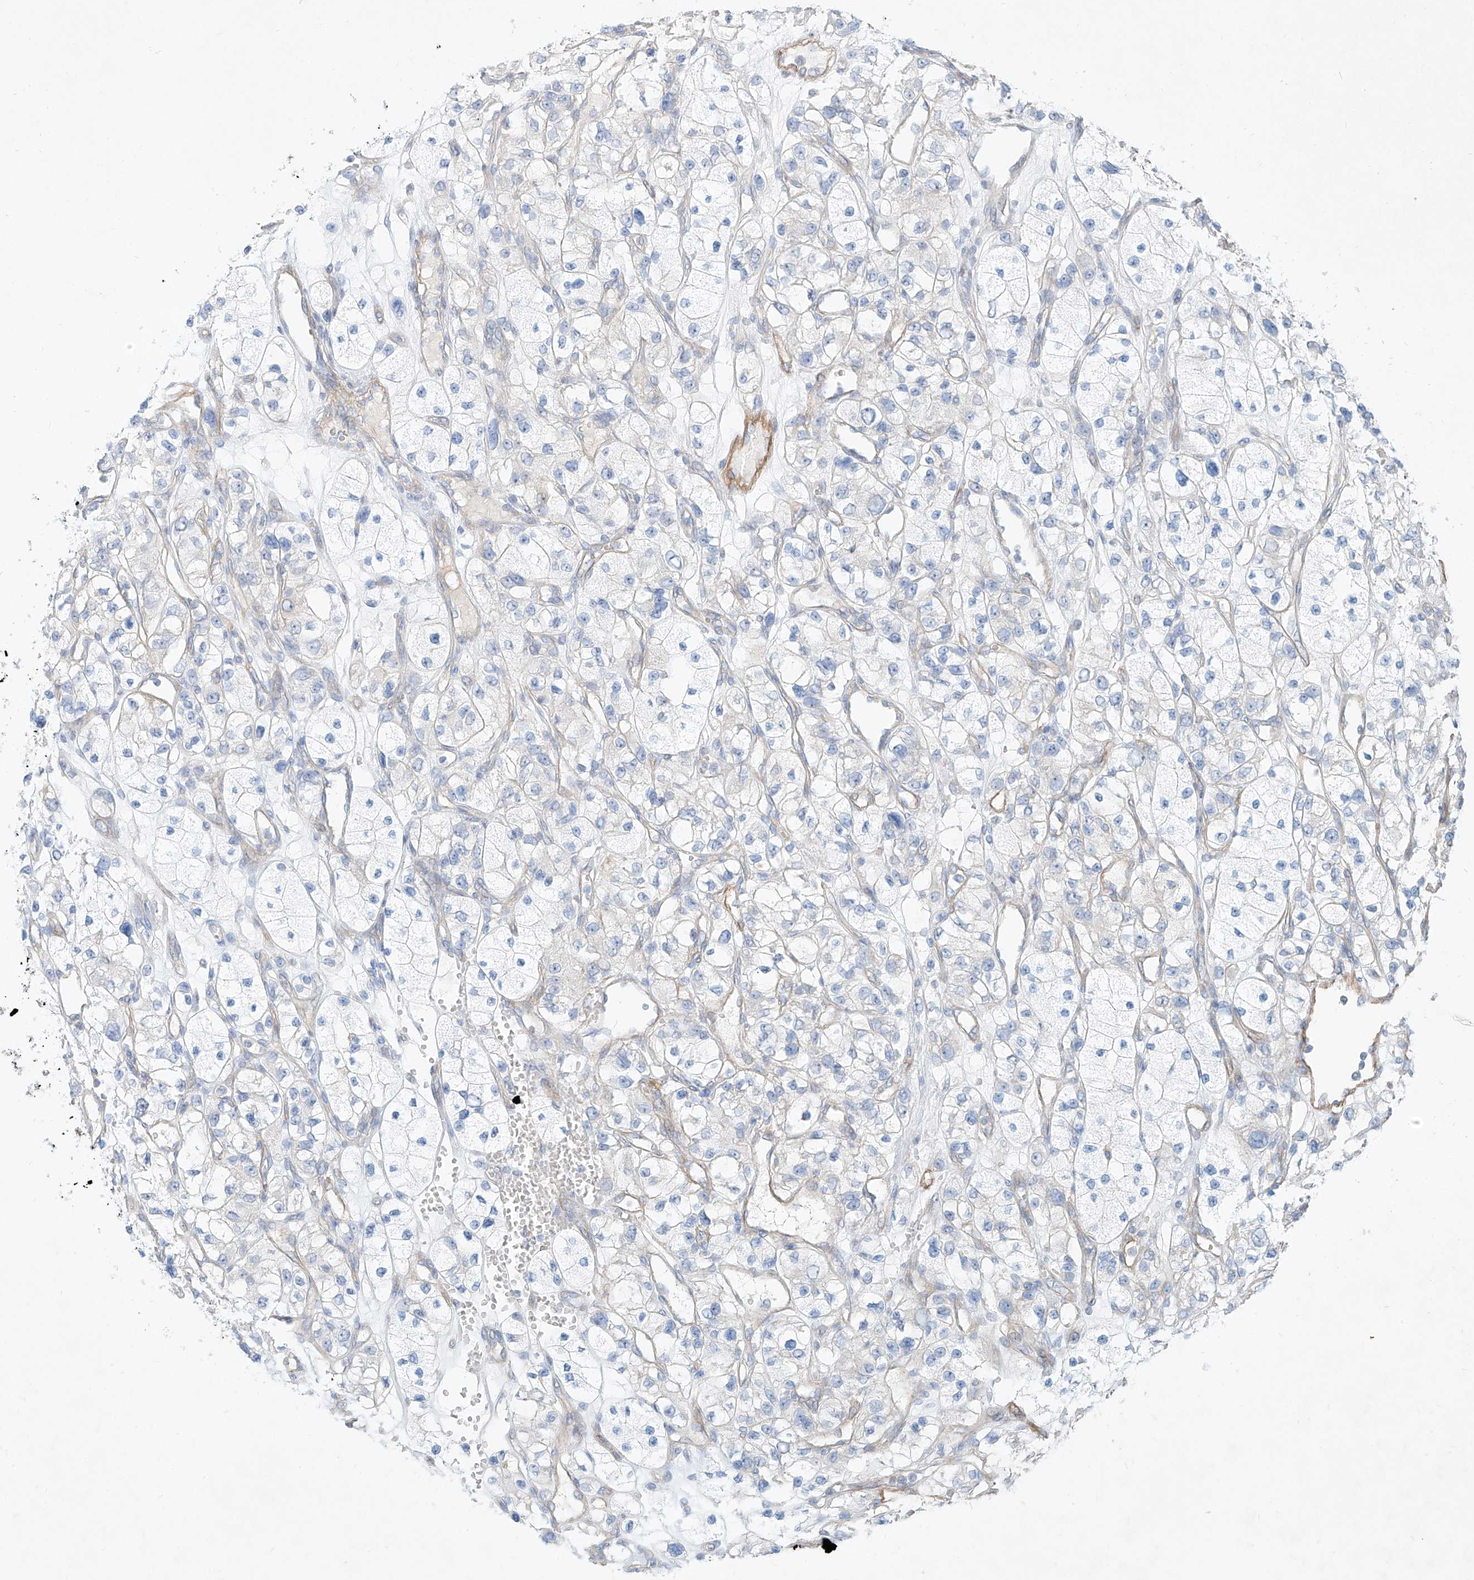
{"staining": {"intensity": "negative", "quantity": "none", "location": "none"}, "tissue": "renal cancer", "cell_type": "Tumor cells", "image_type": "cancer", "snomed": [{"axis": "morphology", "description": "Adenocarcinoma, NOS"}, {"axis": "topography", "description": "Kidney"}], "caption": "Renal cancer (adenocarcinoma) was stained to show a protein in brown. There is no significant expression in tumor cells.", "gene": "AJM1", "patient": {"sex": "female", "age": 57}}